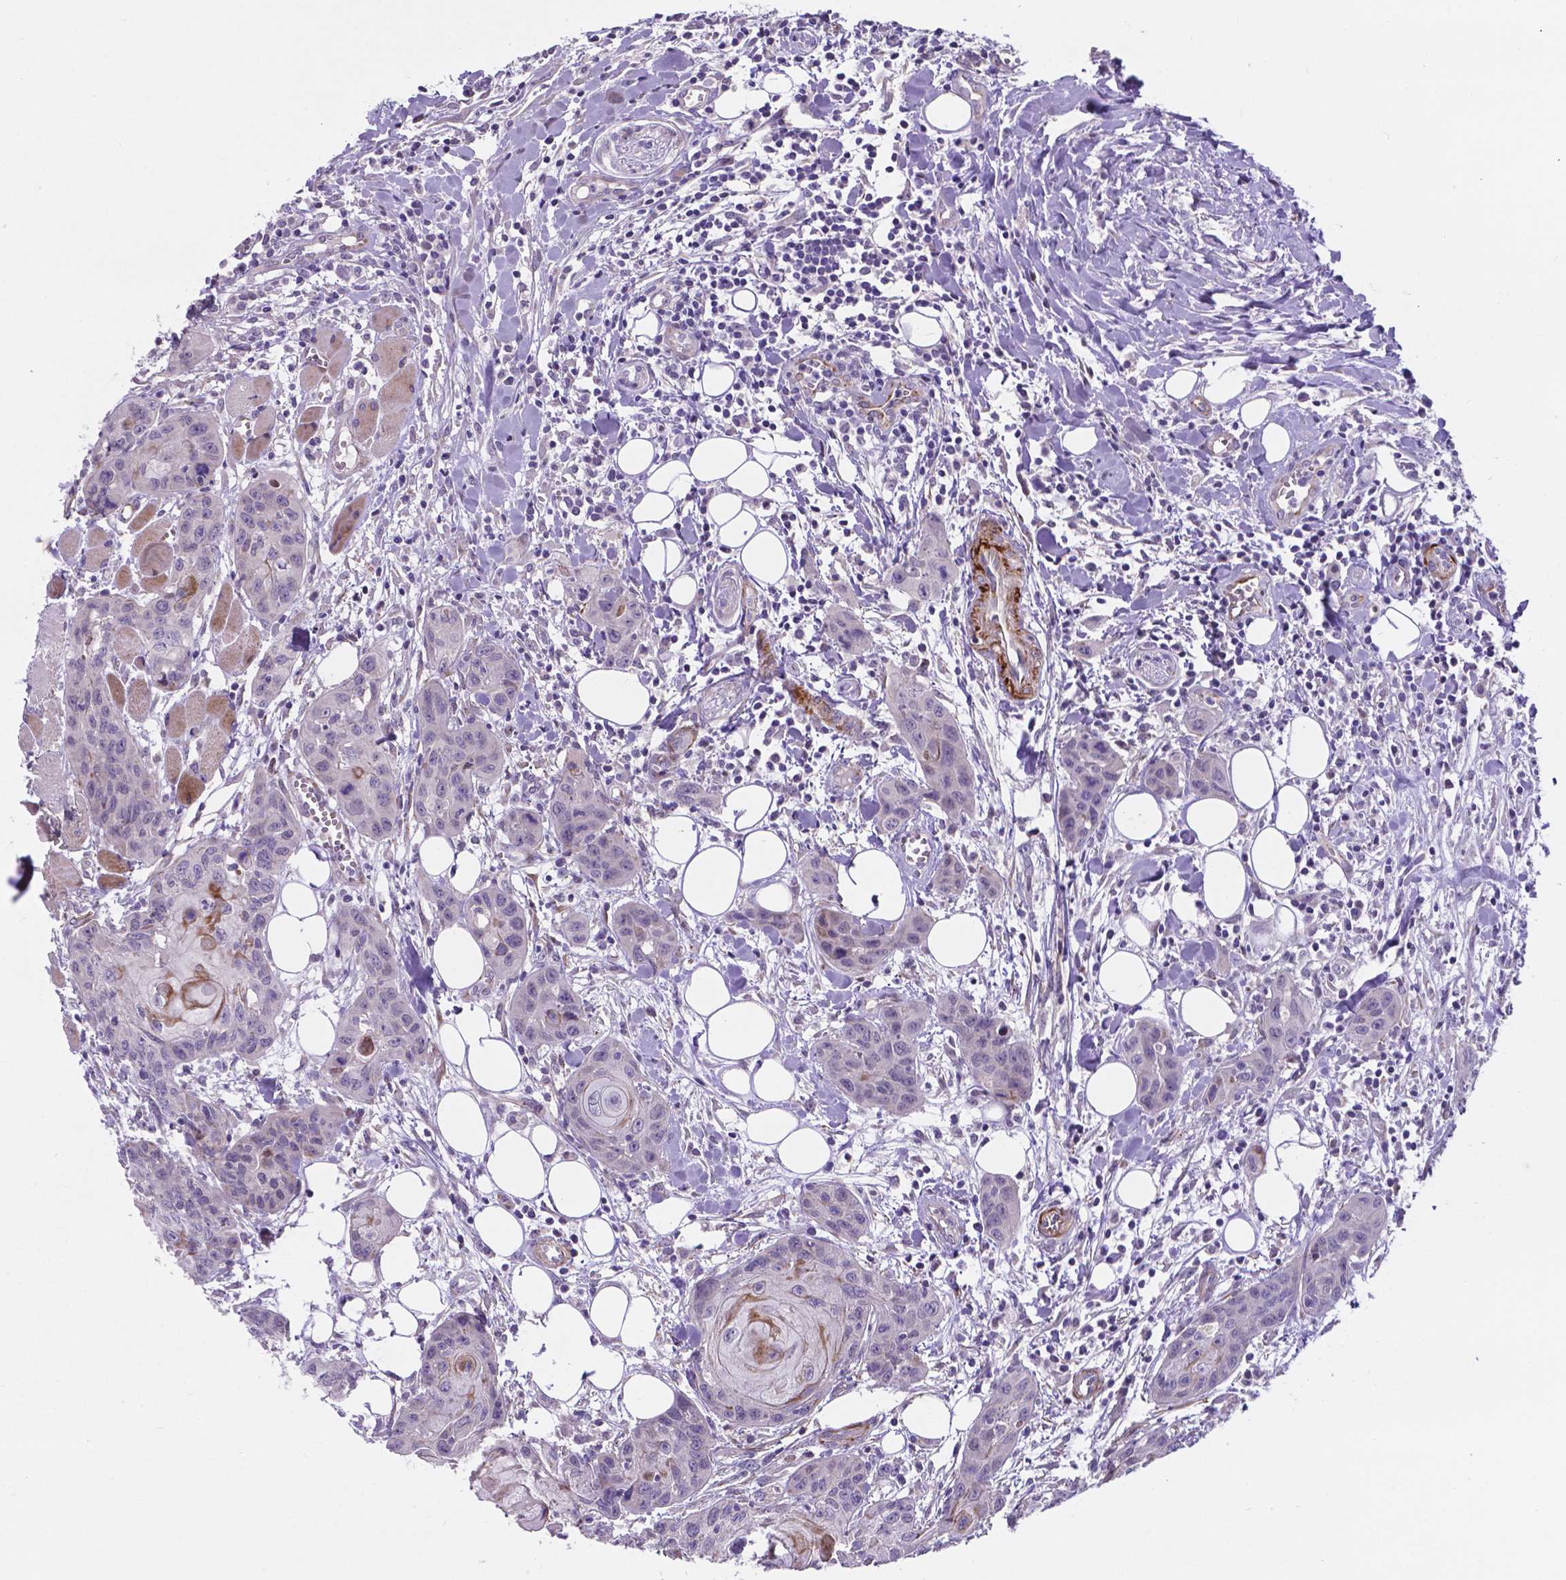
{"staining": {"intensity": "negative", "quantity": "none", "location": "none"}, "tissue": "head and neck cancer", "cell_type": "Tumor cells", "image_type": "cancer", "snomed": [{"axis": "morphology", "description": "Squamous cell carcinoma, NOS"}, {"axis": "topography", "description": "Oral tissue"}, {"axis": "topography", "description": "Head-Neck"}], "caption": "Immunohistochemical staining of head and neck squamous cell carcinoma exhibits no significant expression in tumor cells.", "gene": "PFKFB4", "patient": {"sex": "male", "age": 58}}